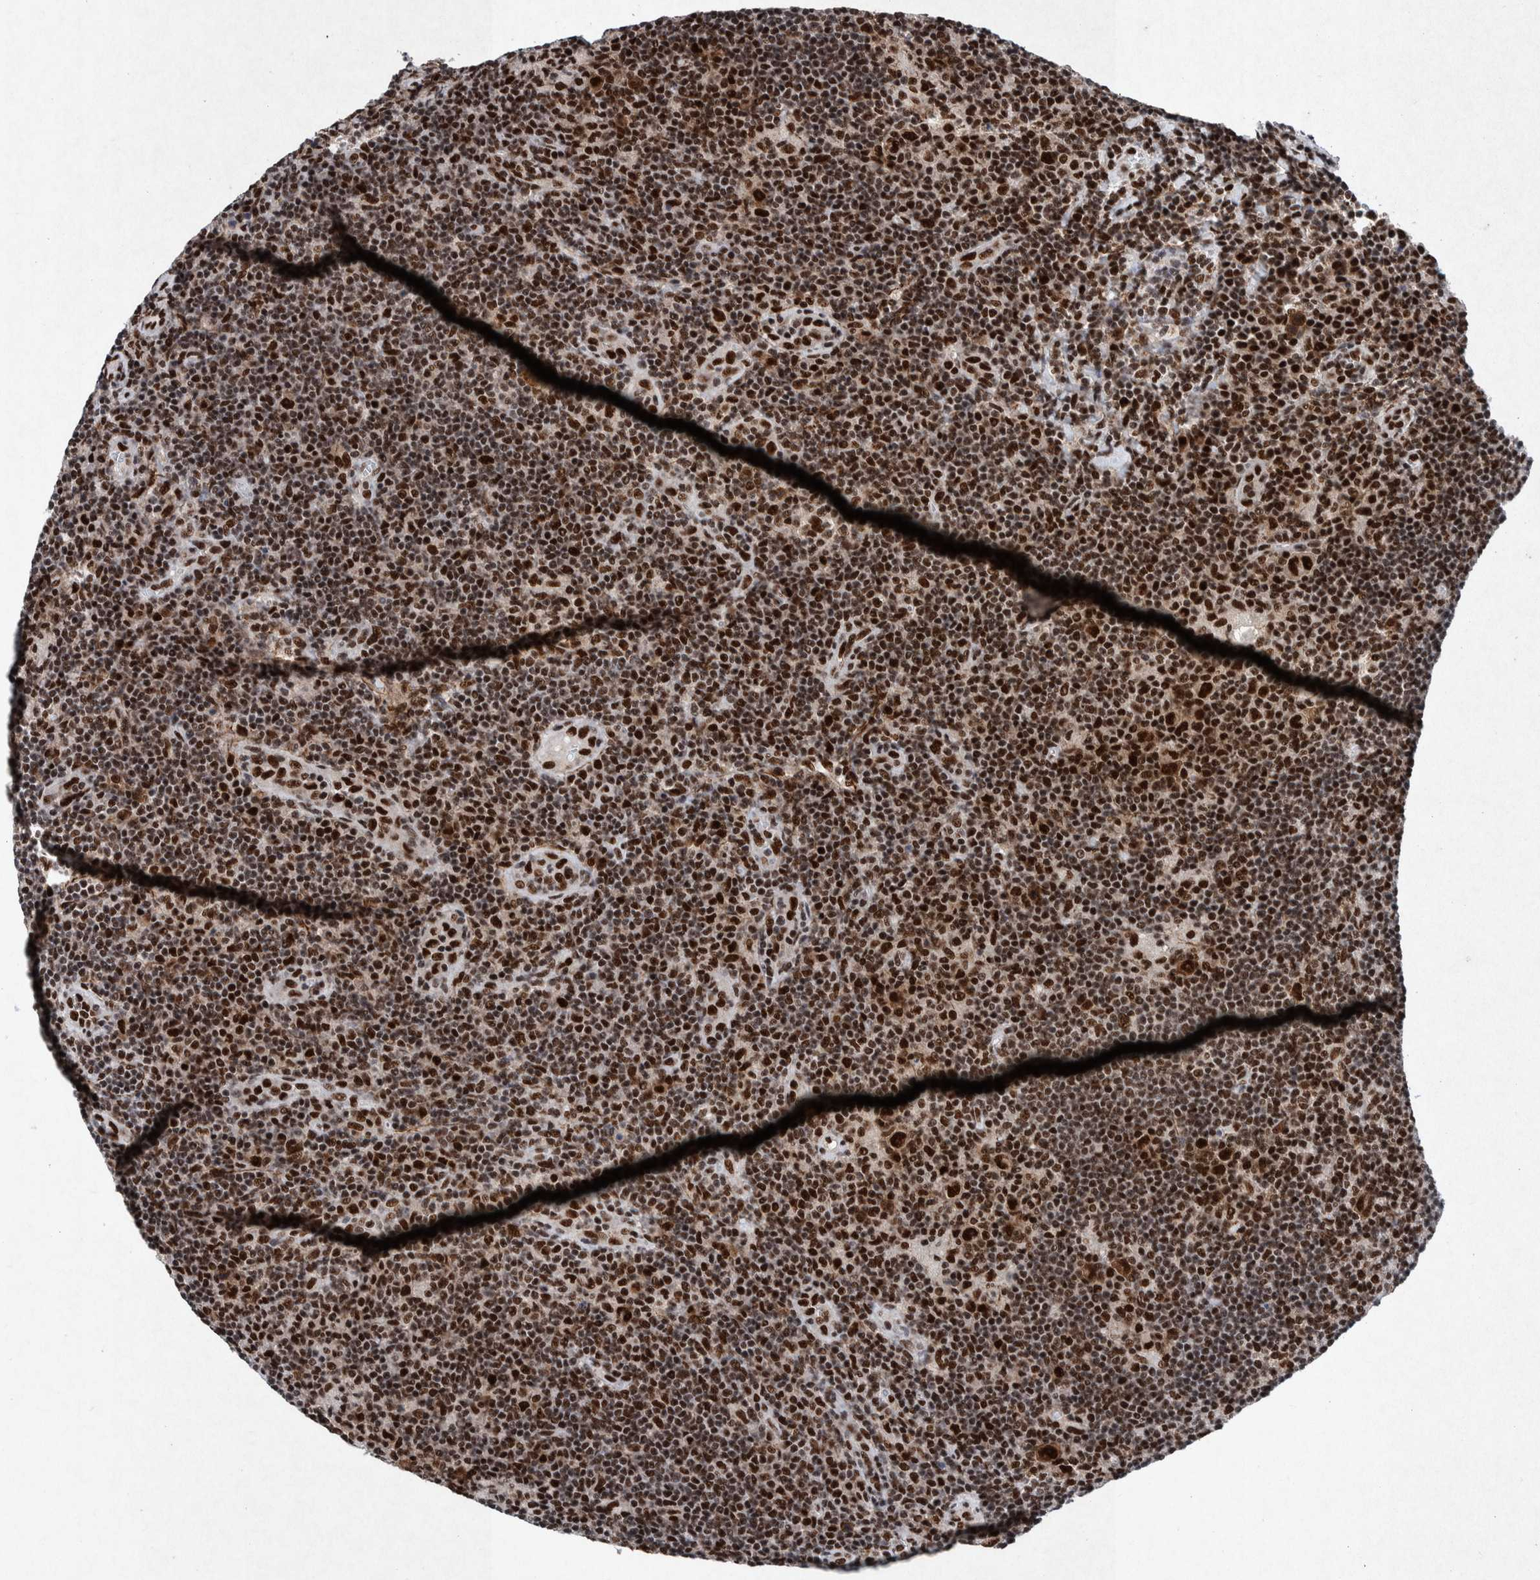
{"staining": {"intensity": "strong", "quantity": ">75%", "location": "nuclear"}, "tissue": "lymphoma", "cell_type": "Tumor cells", "image_type": "cancer", "snomed": [{"axis": "morphology", "description": "Hodgkin's disease, NOS"}, {"axis": "topography", "description": "Lymph node"}], "caption": "IHC photomicrograph of neoplastic tissue: lymphoma stained using immunohistochemistry demonstrates high levels of strong protein expression localized specifically in the nuclear of tumor cells, appearing as a nuclear brown color.", "gene": "TAF10", "patient": {"sex": "female", "age": 57}}